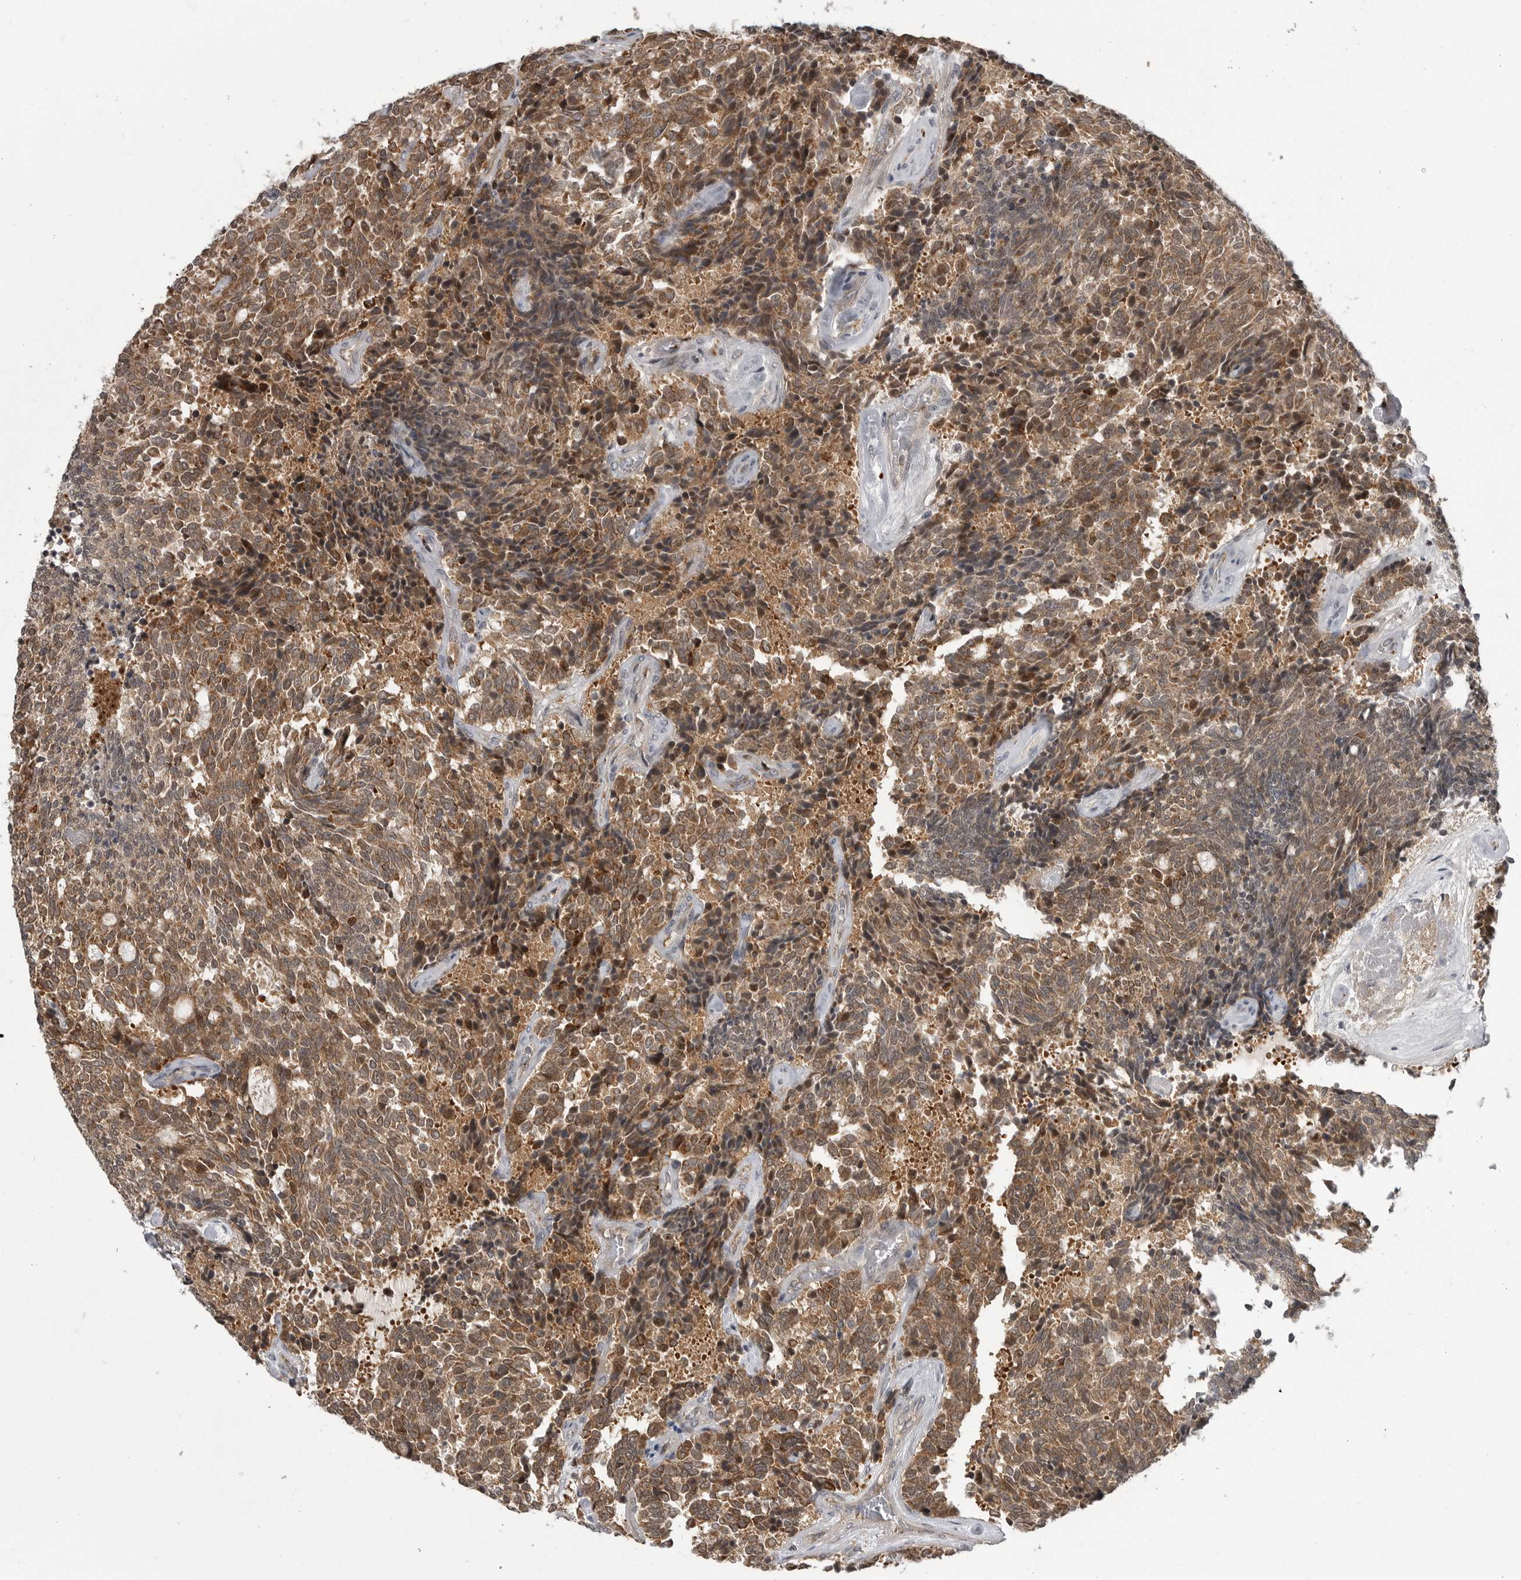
{"staining": {"intensity": "moderate", "quantity": ">75%", "location": "cytoplasmic/membranous"}, "tissue": "carcinoid", "cell_type": "Tumor cells", "image_type": "cancer", "snomed": [{"axis": "morphology", "description": "Carcinoid, malignant, NOS"}, {"axis": "topography", "description": "Pancreas"}], "caption": "A micrograph of human carcinoid stained for a protein reveals moderate cytoplasmic/membranous brown staining in tumor cells.", "gene": "PPP1R9A", "patient": {"sex": "female", "age": 54}}